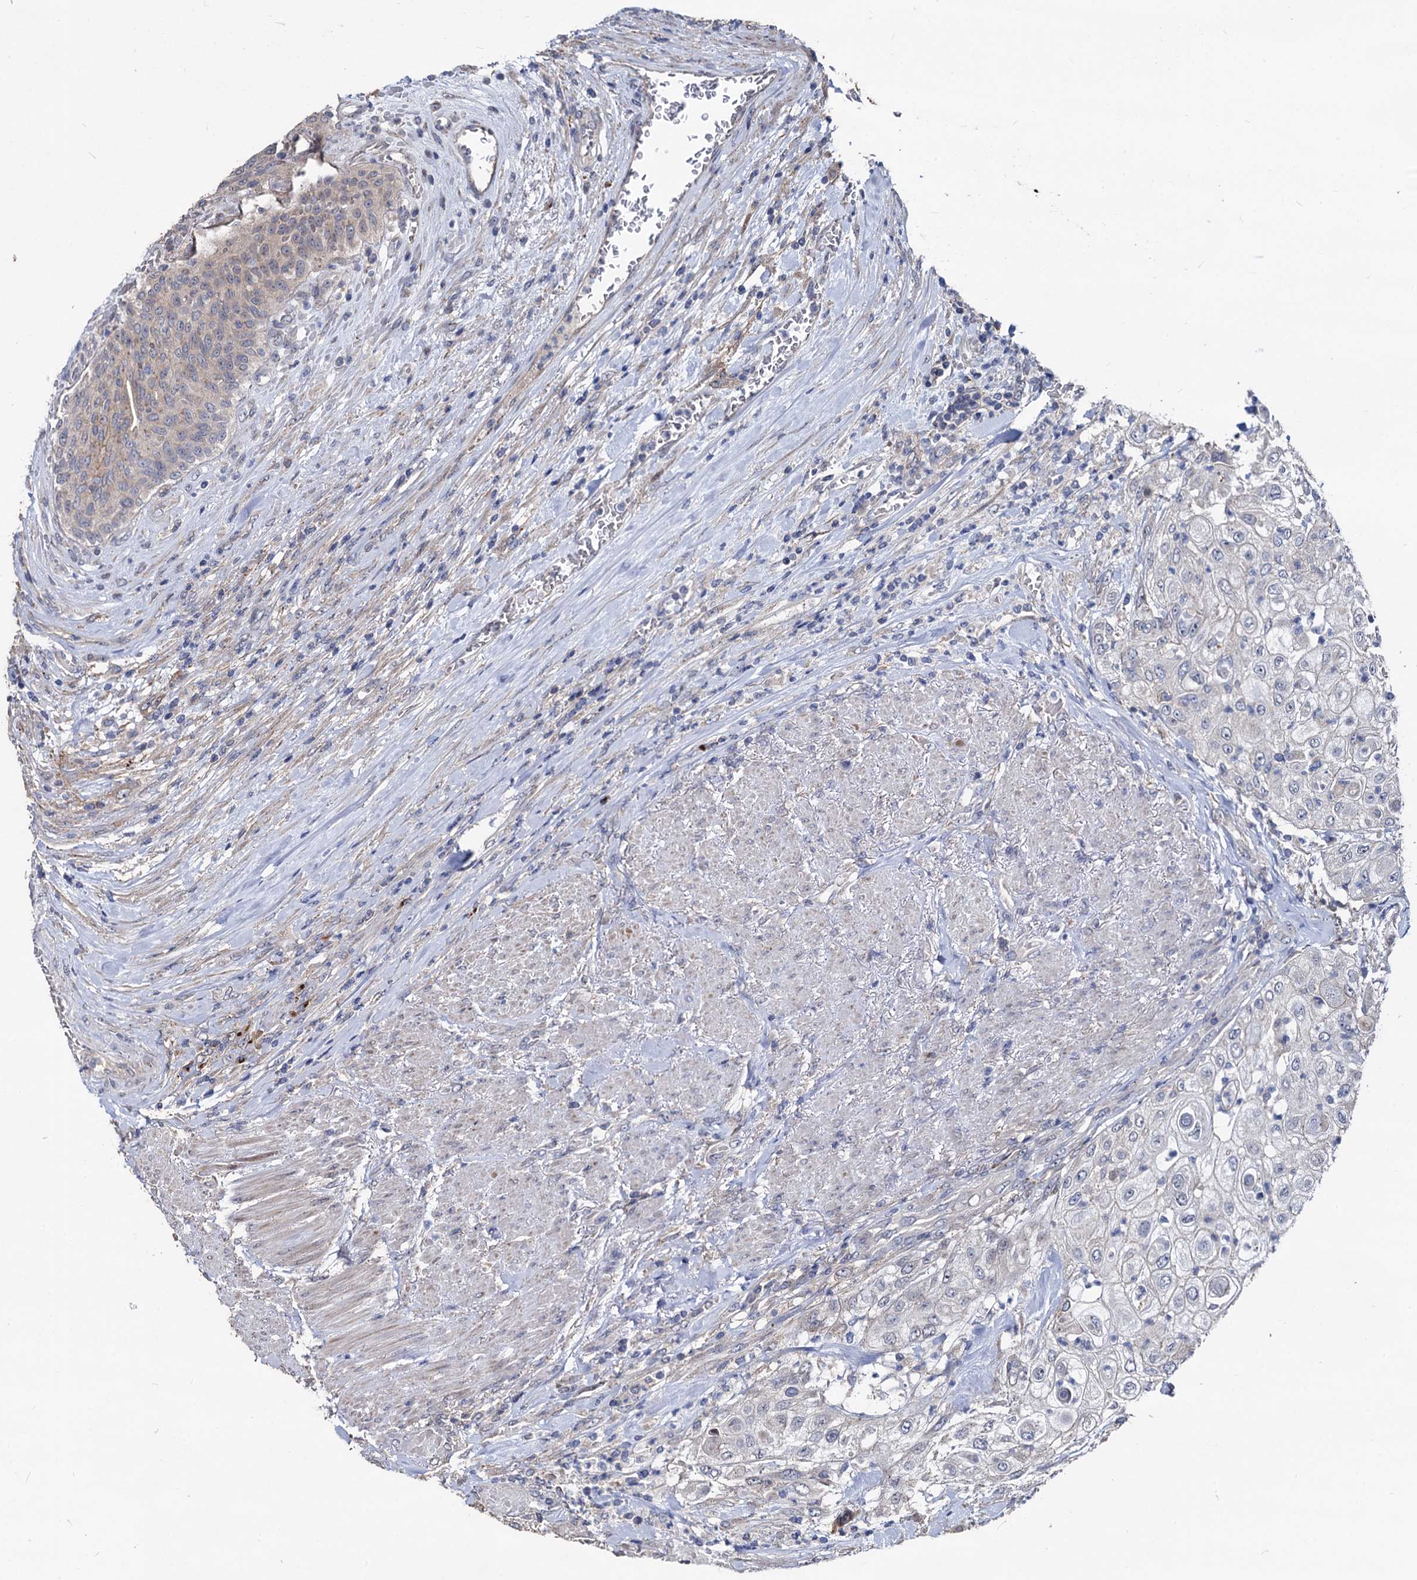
{"staining": {"intensity": "negative", "quantity": "none", "location": "none"}, "tissue": "urothelial cancer", "cell_type": "Tumor cells", "image_type": "cancer", "snomed": [{"axis": "morphology", "description": "Urothelial carcinoma, High grade"}, {"axis": "topography", "description": "Urinary bladder"}], "caption": "A micrograph of urothelial cancer stained for a protein shows no brown staining in tumor cells.", "gene": "SMAGP", "patient": {"sex": "female", "age": 79}}